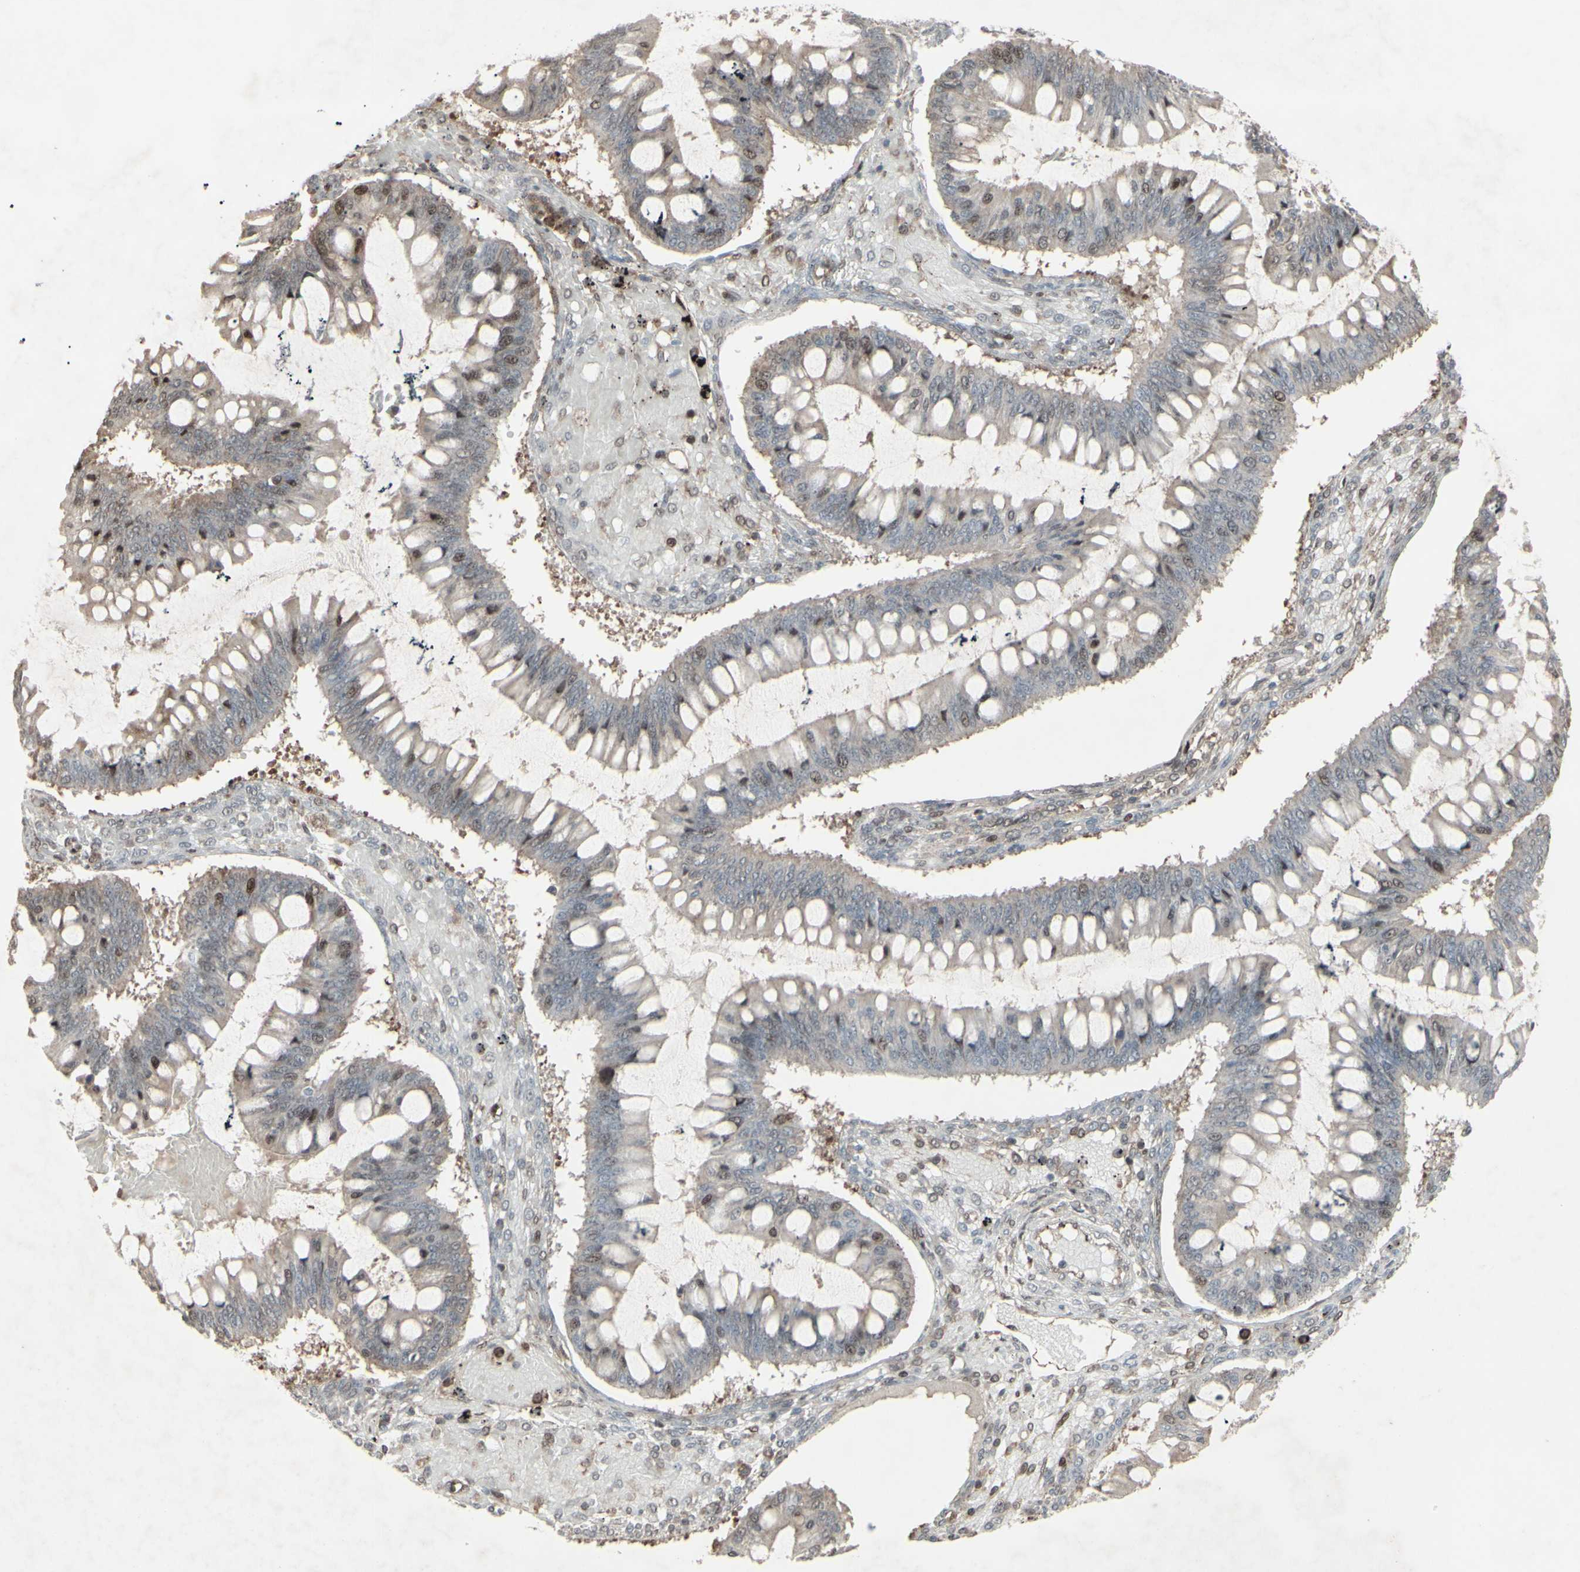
{"staining": {"intensity": "moderate", "quantity": "<25%", "location": "nuclear"}, "tissue": "ovarian cancer", "cell_type": "Tumor cells", "image_type": "cancer", "snomed": [{"axis": "morphology", "description": "Cystadenocarcinoma, mucinous, NOS"}, {"axis": "topography", "description": "Ovary"}], "caption": "Brown immunohistochemical staining in ovarian cancer shows moderate nuclear positivity in approximately <25% of tumor cells.", "gene": "CD33", "patient": {"sex": "female", "age": 73}}